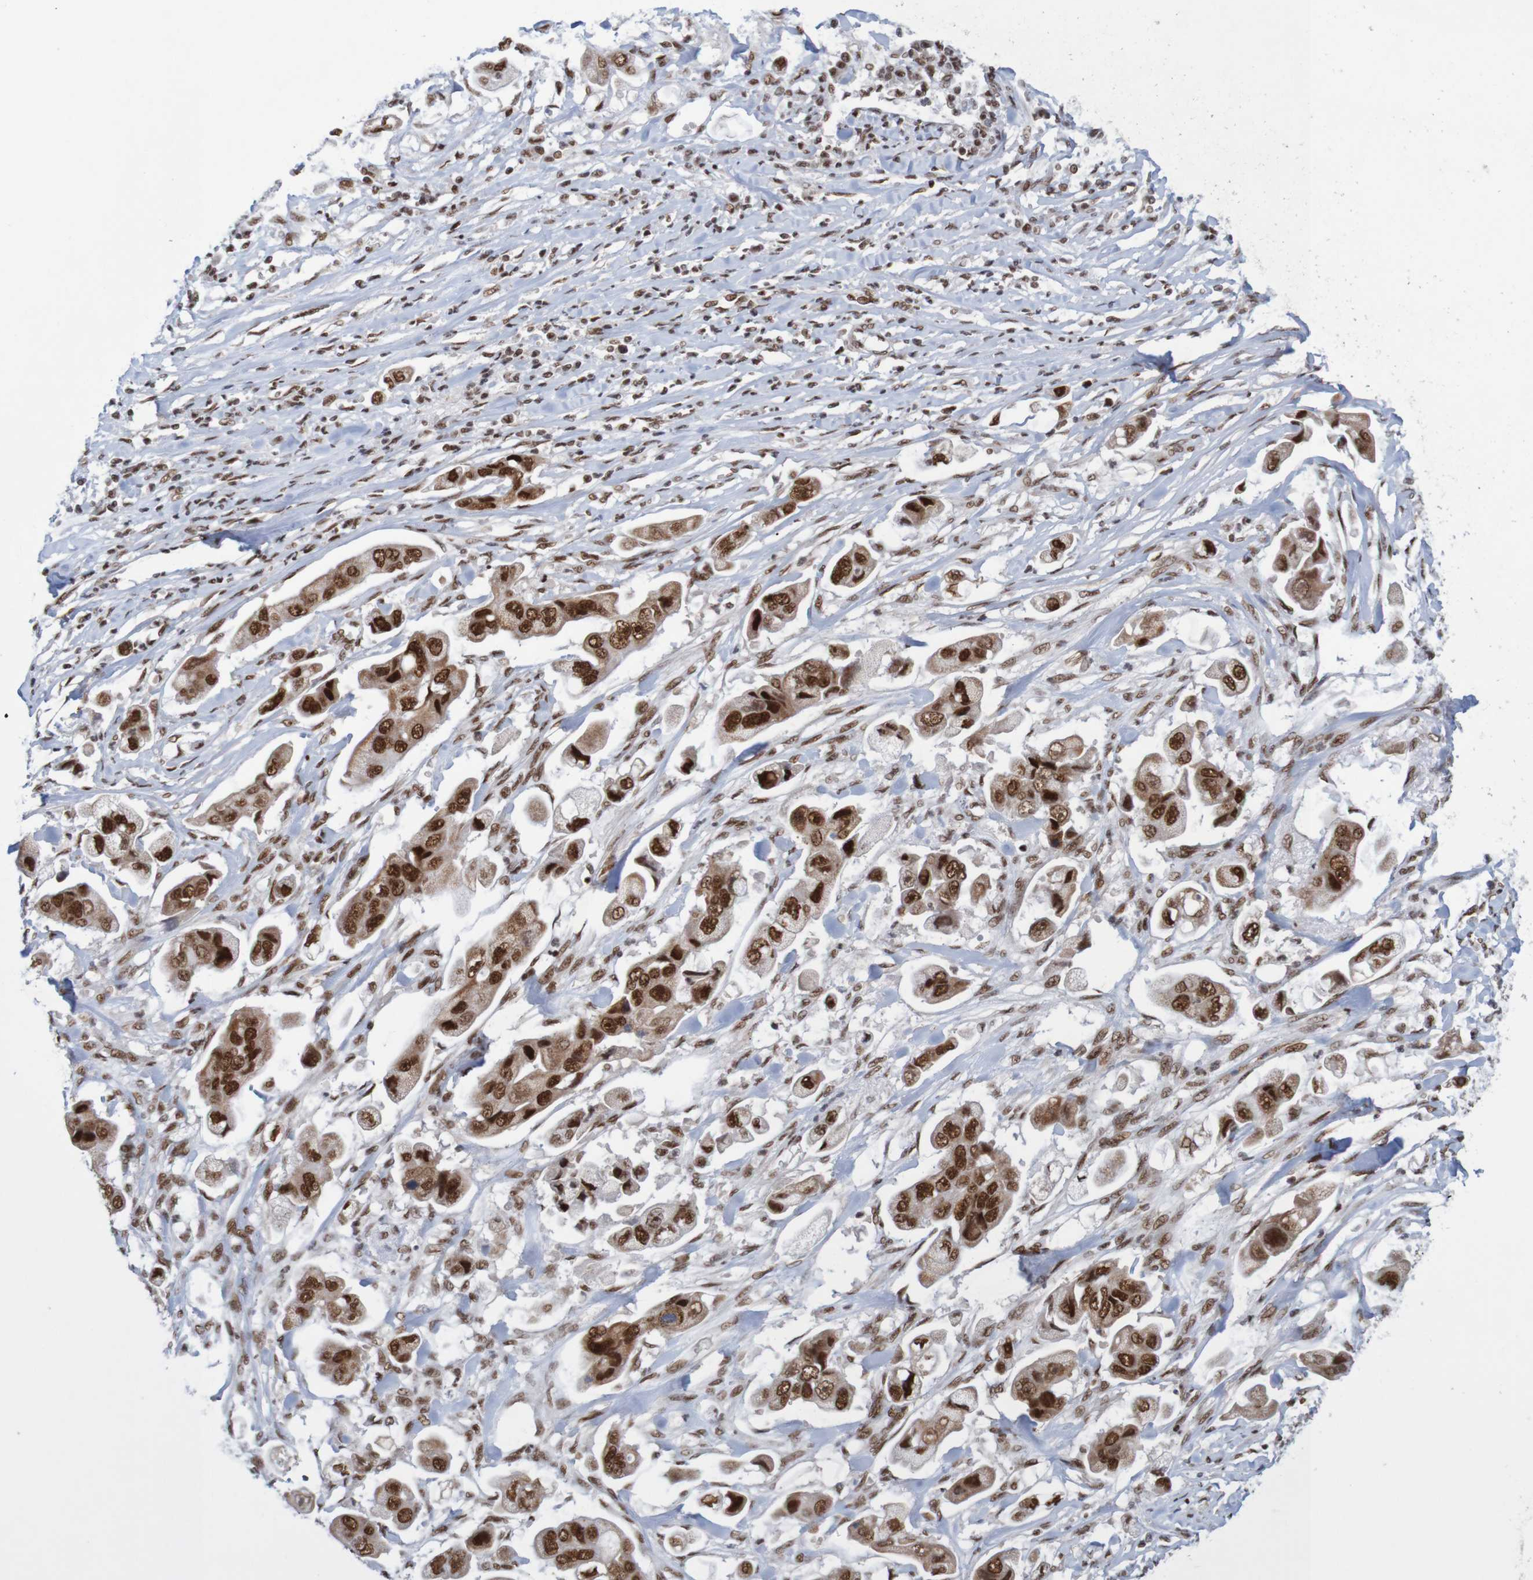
{"staining": {"intensity": "strong", "quantity": ">75%", "location": "nuclear"}, "tissue": "stomach cancer", "cell_type": "Tumor cells", "image_type": "cancer", "snomed": [{"axis": "morphology", "description": "Adenocarcinoma, NOS"}, {"axis": "topography", "description": "Stomach"}], "caption": "Protein staining reveals strong nuclear positivity in approximately >75% of tumor cells in stomach cancer (adenocarcinoma). (DAB (3,3'-diaminobenzidine) IHC, brown staining for protein, blue staining for nuclei).", "gene": "THRAP3", "patient": {"sex": "male", "age": 62}}